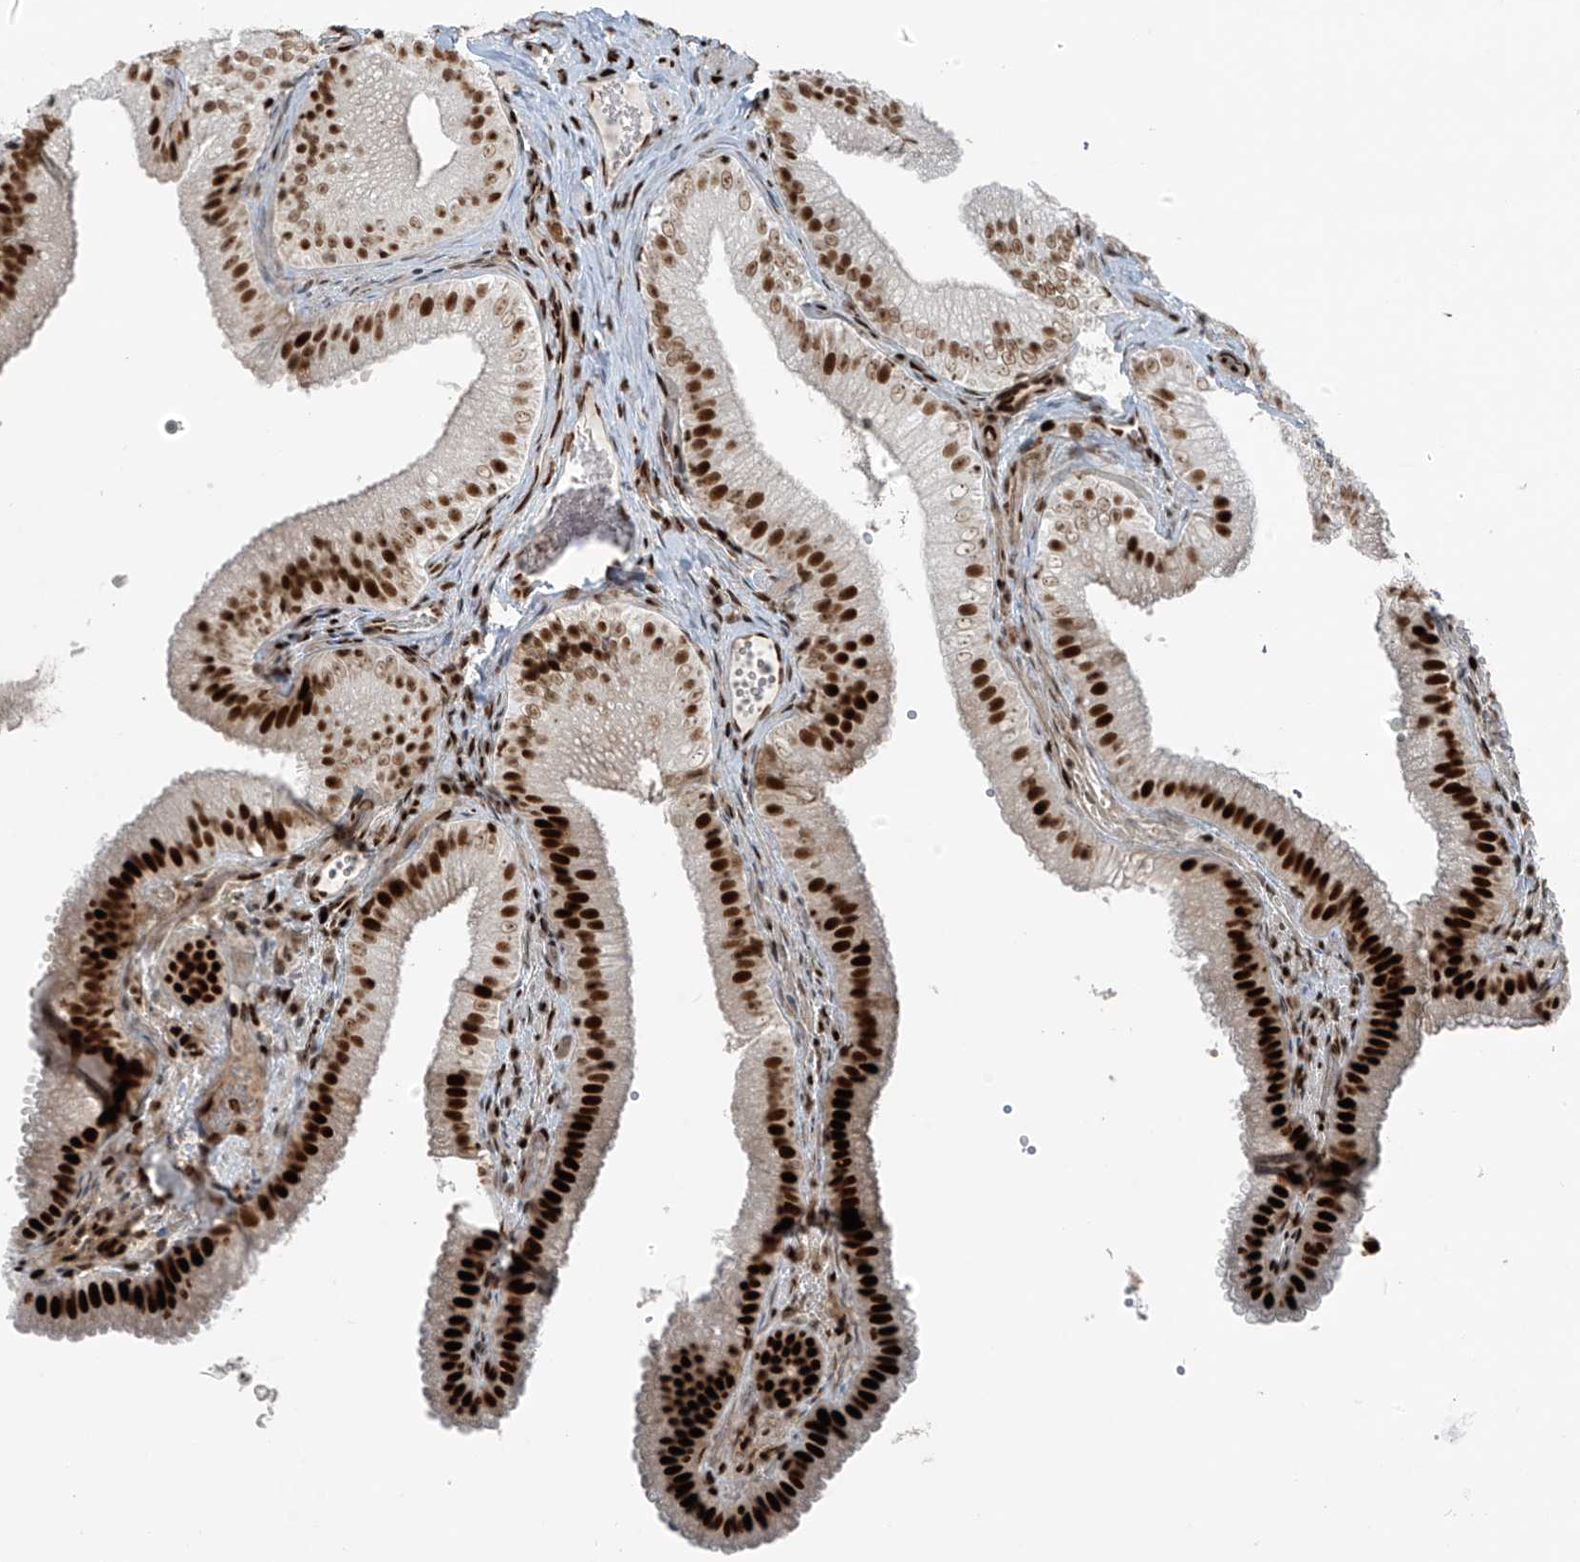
{"staining": {"intensity": "strong", "quantity": ">75%", "location": "nuclear"}, "tissue": "gallbladder", "cell_type": "Glandular cells", "image_type": "normal", "snomed": [{"axis": "morphology", "description": "Normal tissue, NOS"}, {"axis": "topography", "description": "Gallbladder"}], "caption": "Strong nuclear protein positivity is present in approximately >75% of glandular cells in gallbladder. Nuclei are stained in blue.", "gene": "PCNP", "patient": {"sex": "female", "age": 30}}